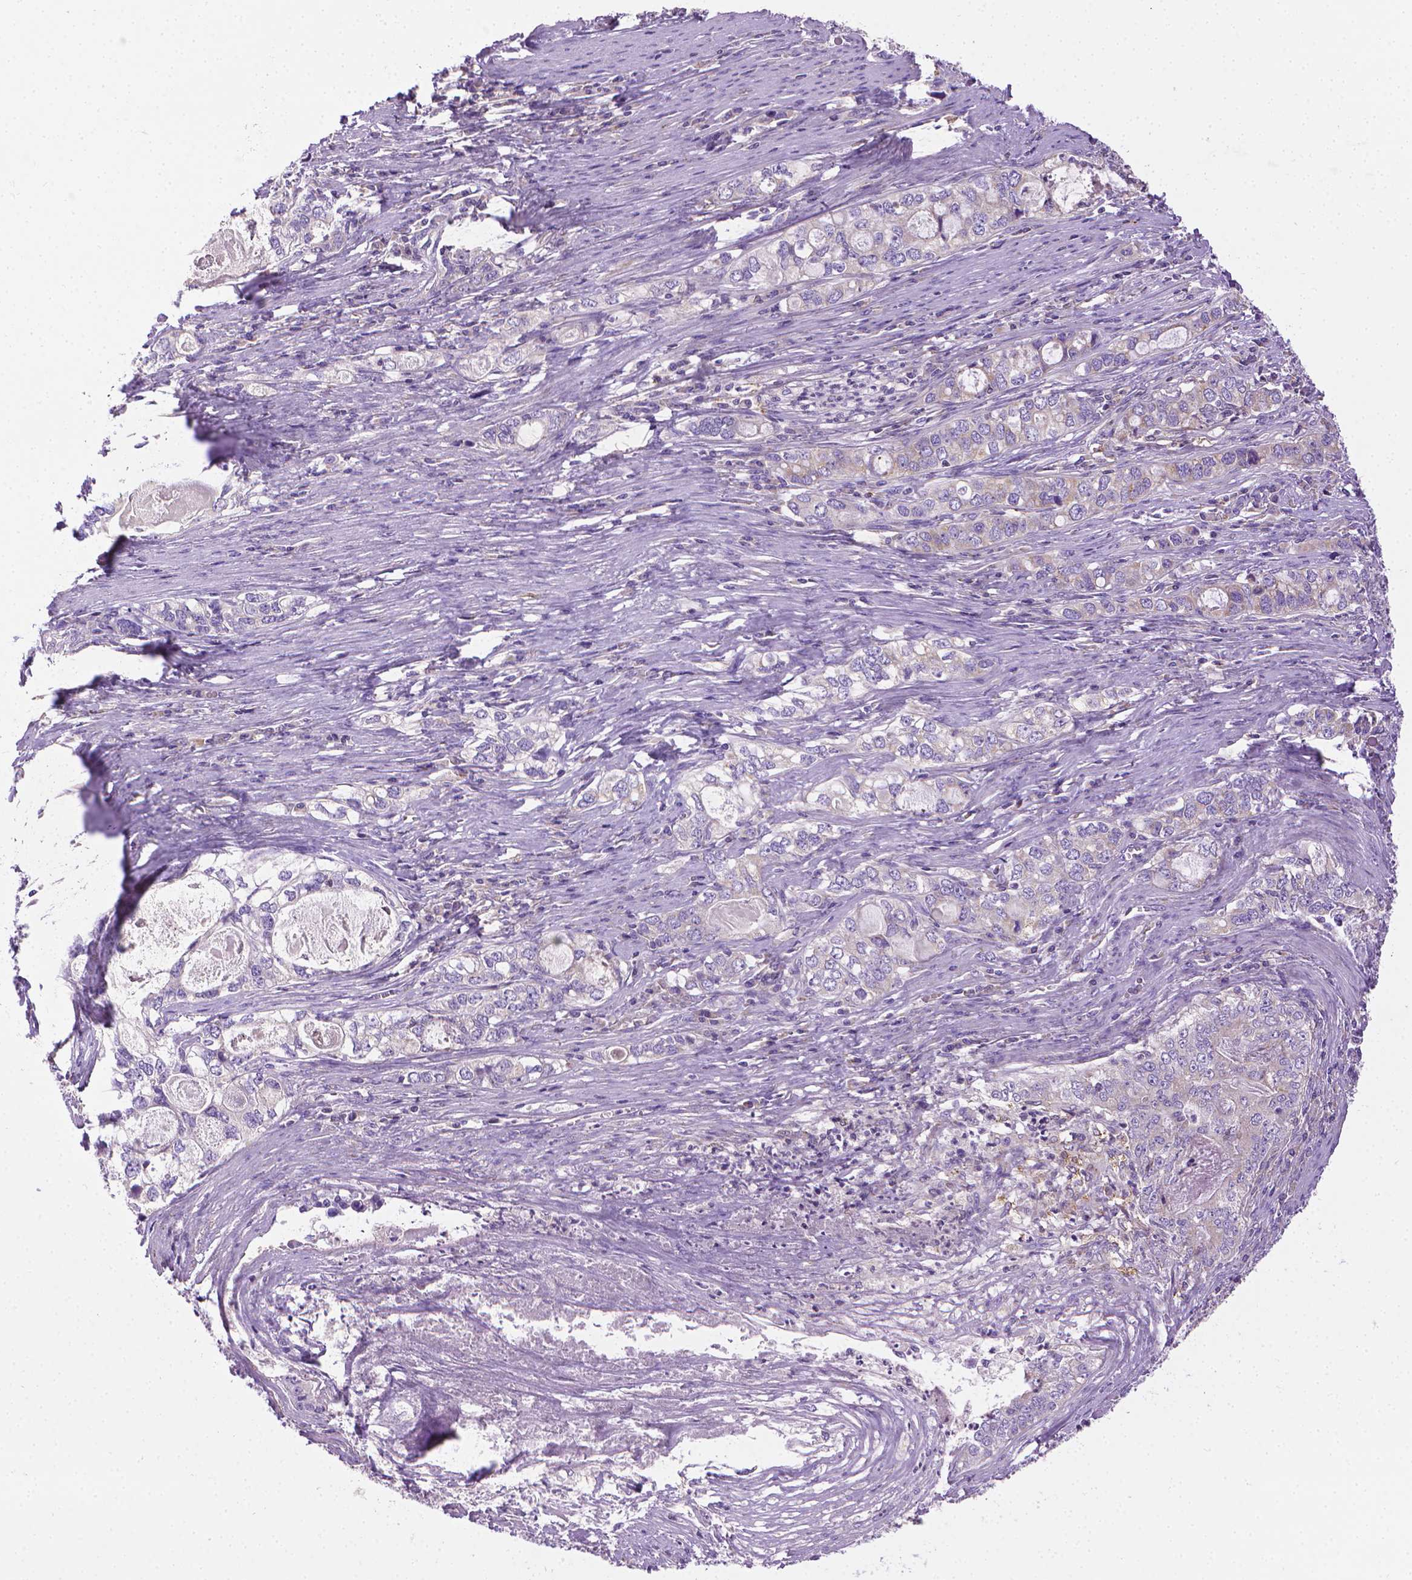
{"staining": {"intensity": "negative", "quantity": "none", "location": "none"}, "tissue": "stomach cancer", "cell_type": "Tumor cells", "image_type": "cancer", "snomed": [{"axis": "morphology", "description": "Adenocarcinoma, NOS"}, {"axis": "topography", "description": "Stomach, lower"}], "caption": "Immunohistochemistry image of stomach adenocarcinoma stained for a protein (brown), which displays no expression in tumor cells.", "gene": "SLC51B", "patient": {"sex": "female", "age": 72}}